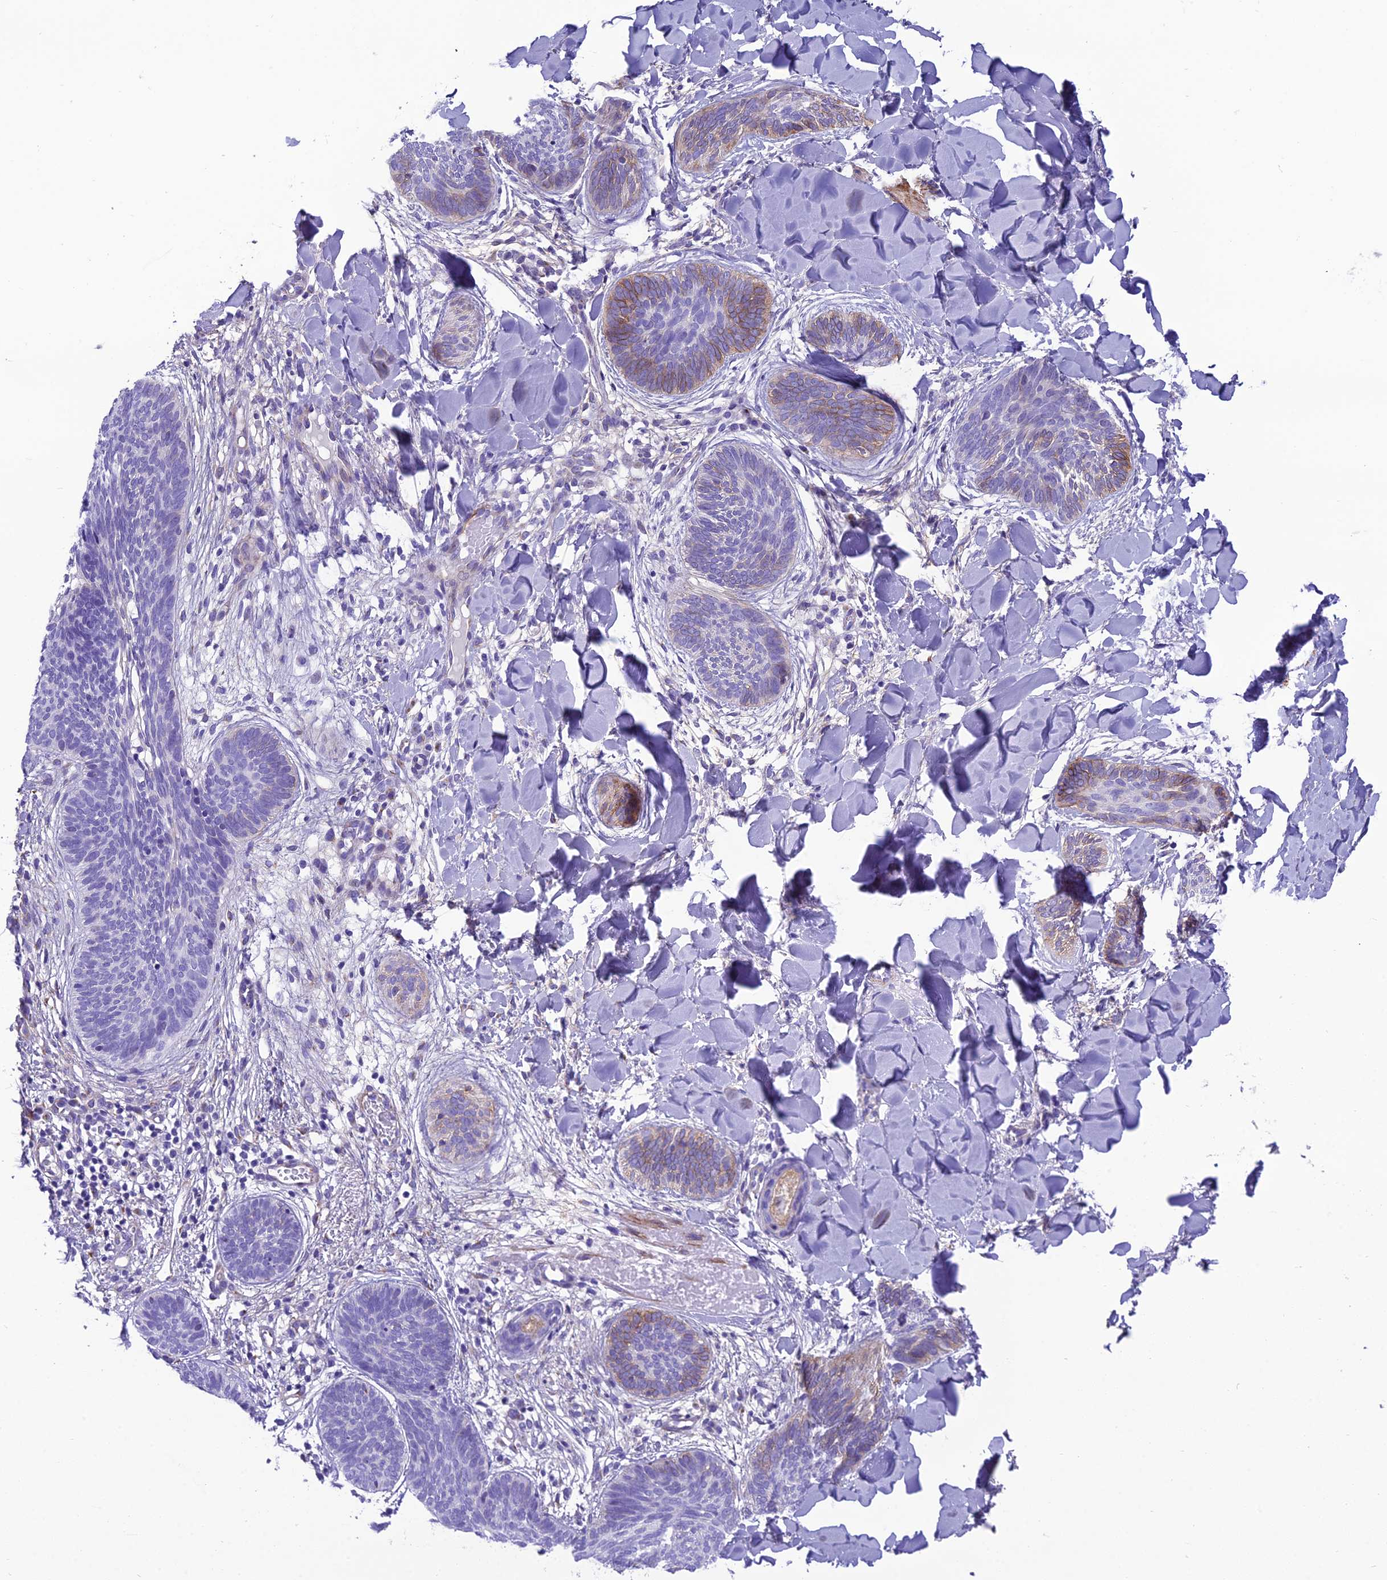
{"staining": {"intensity": "moderate", "quantity": "<25%", "location": "cytoplasmic/membranous"}, "tissue": "skin cancer", "cell_type": "Tumor cells", "image_type": "cancer", "snomed": [{"axis": "morphology", "description": "Basal cell carcinoma"}, {"axis": "topography", "description": "Skin"}], "caption": "Immunohistochemical staining of skin cancer demonstrates low levels of moderate cytoplasmic/membranous protein positivity in approximately <25% of tumor cells.", "gene": "GFRA1", "patient": {"sex": "female", "age": 81}}